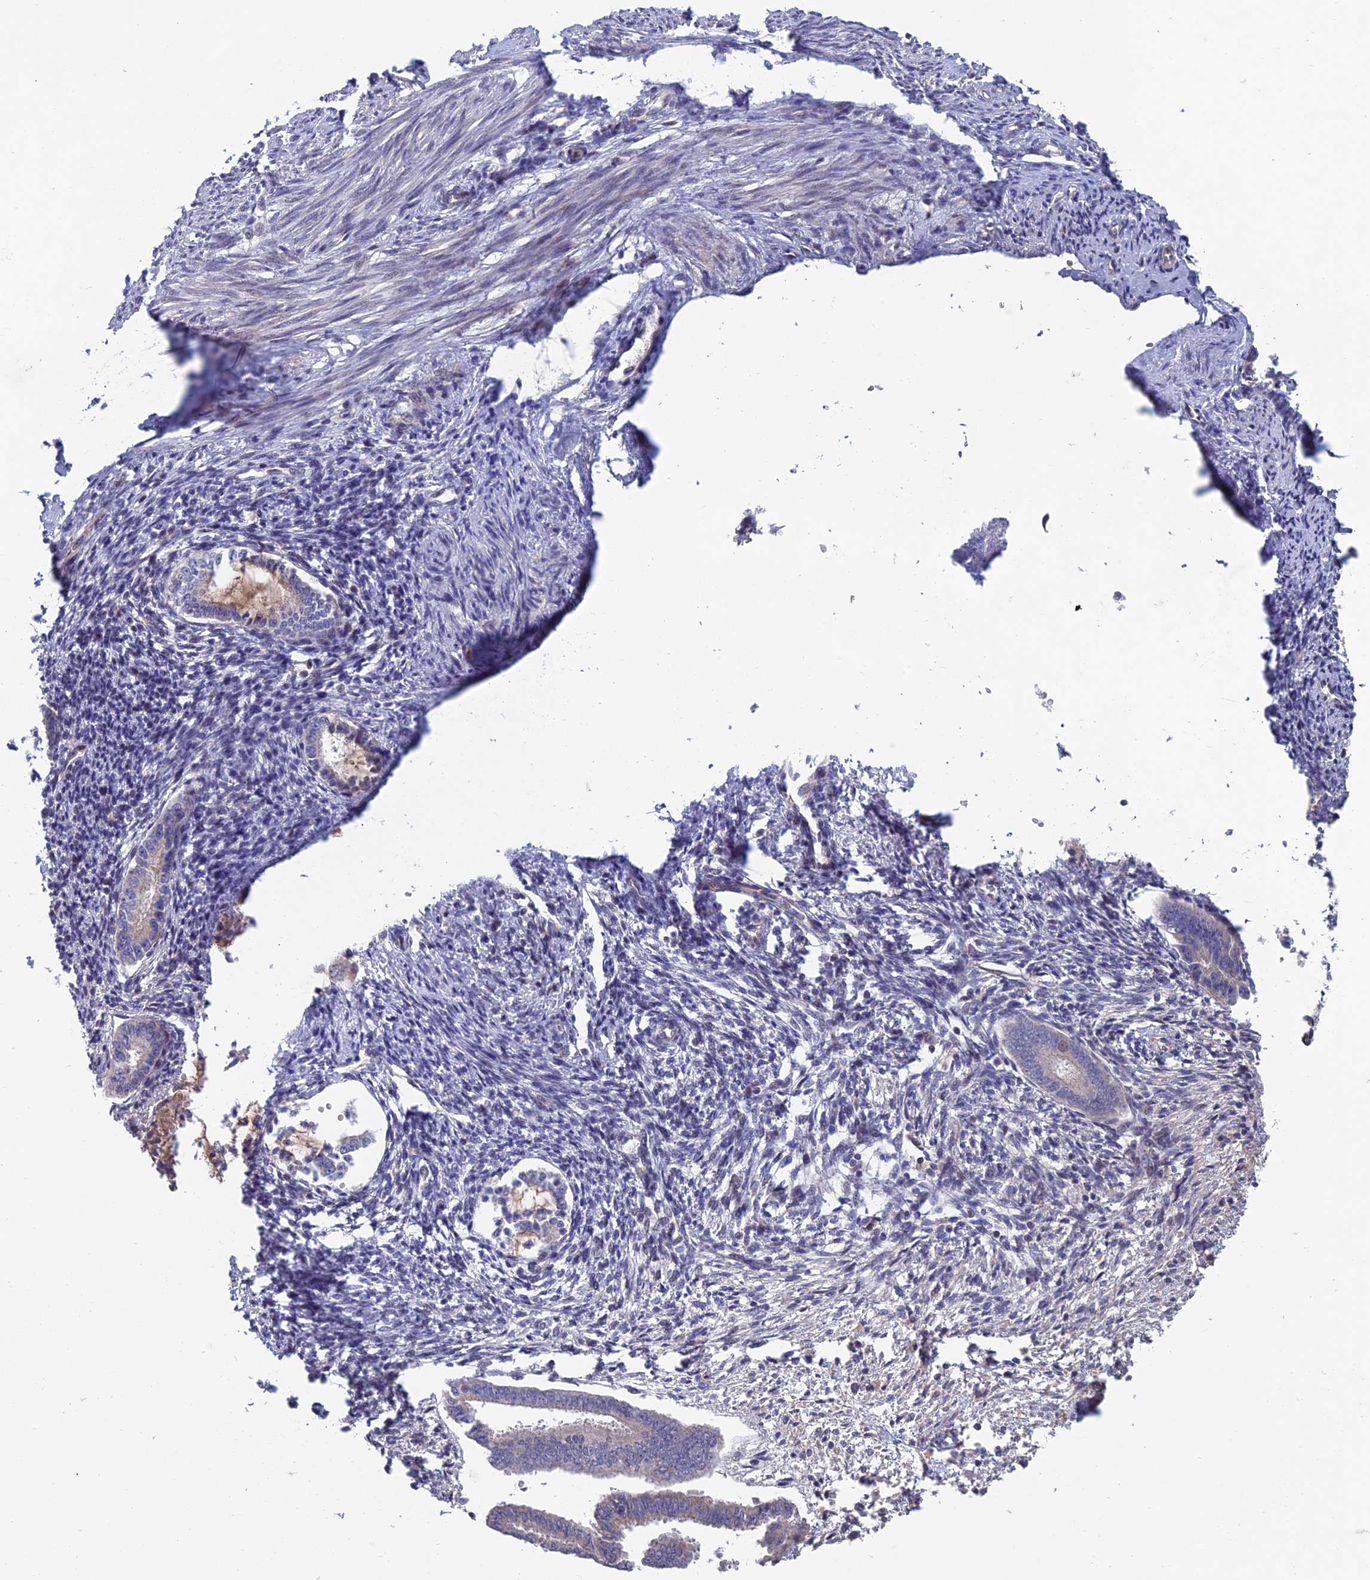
{"staining": {"intensity": "negative", "quantity": "none", "location": "none"}, "tissue": "endometrium", "cell_type": "Cells in endometrial stroma", "image_type": "normal", "snomed": [{"axis": "morphology", "description": "Normal tissue, NOS"}, {"axis": "topography", "description": "Endometrium"}], "caption": "DAB (3,3'-diaminobenzidine) immunohistochemical staining of benign endometrium exhibits no significant expression in cells in endometrial stroma.", "gene": "USP37", "patient": {"sex": "female", "age": 56}}